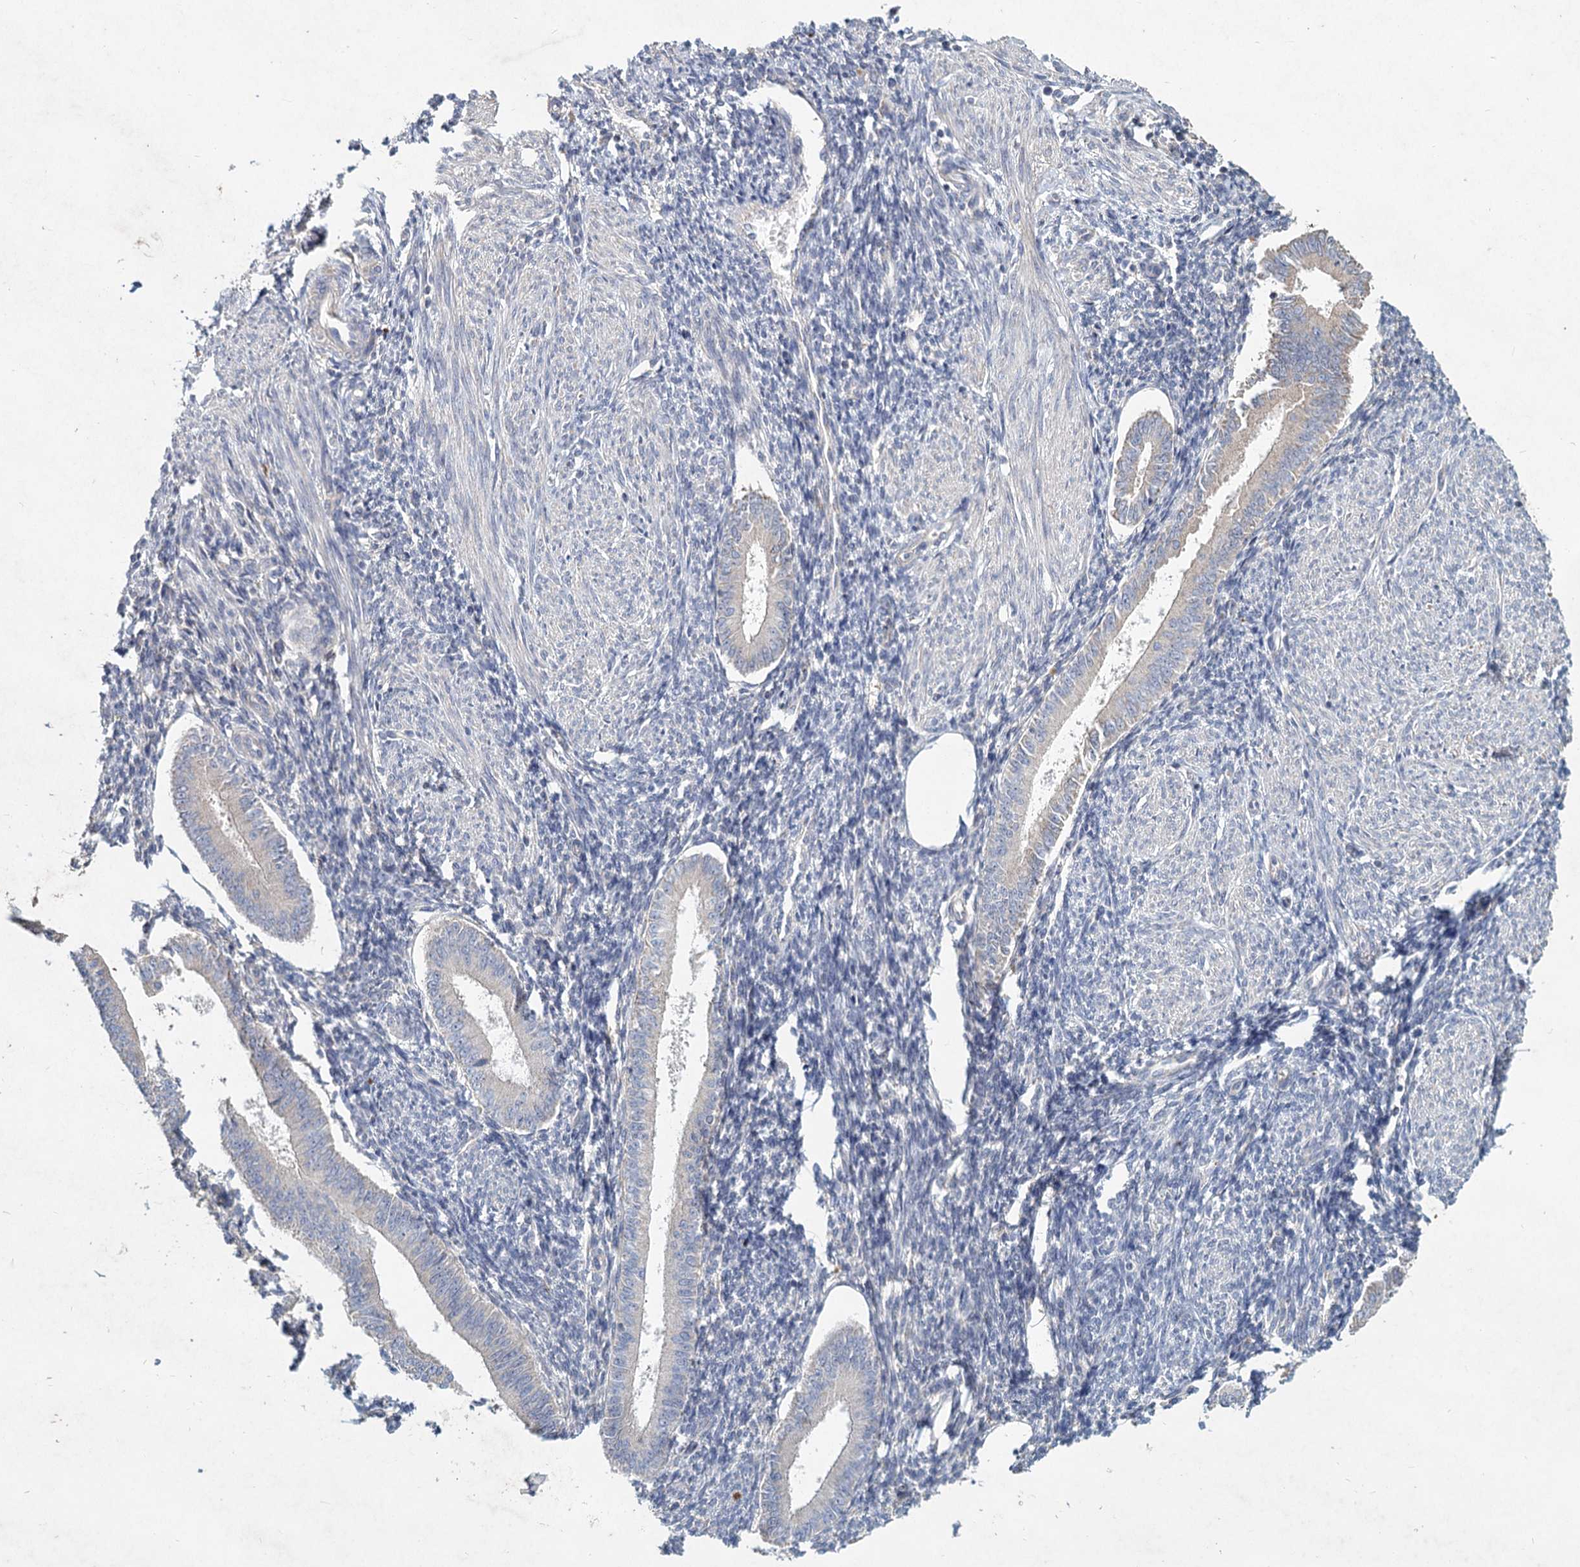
{"staining": {"intensity": "negative", "quantity": "none", "location": "none"}, "tissue": "endometrium", "cell_type": "Cells in endometrial stroma", "image_type": "normal", "snomed": [{"axis": "morphology", "description": "Normal tissue, NOS"}, {"axis": "topography", "description": "Uterus"}, {"axis": "topography", "description": "Endometrium"}], "caption": "Immunohistochemical staining of normal endometrium displays no significant staining in cells in endometrial stroma.", "gene": "HES2", "patient": {"sex": "female", "age": 48}}